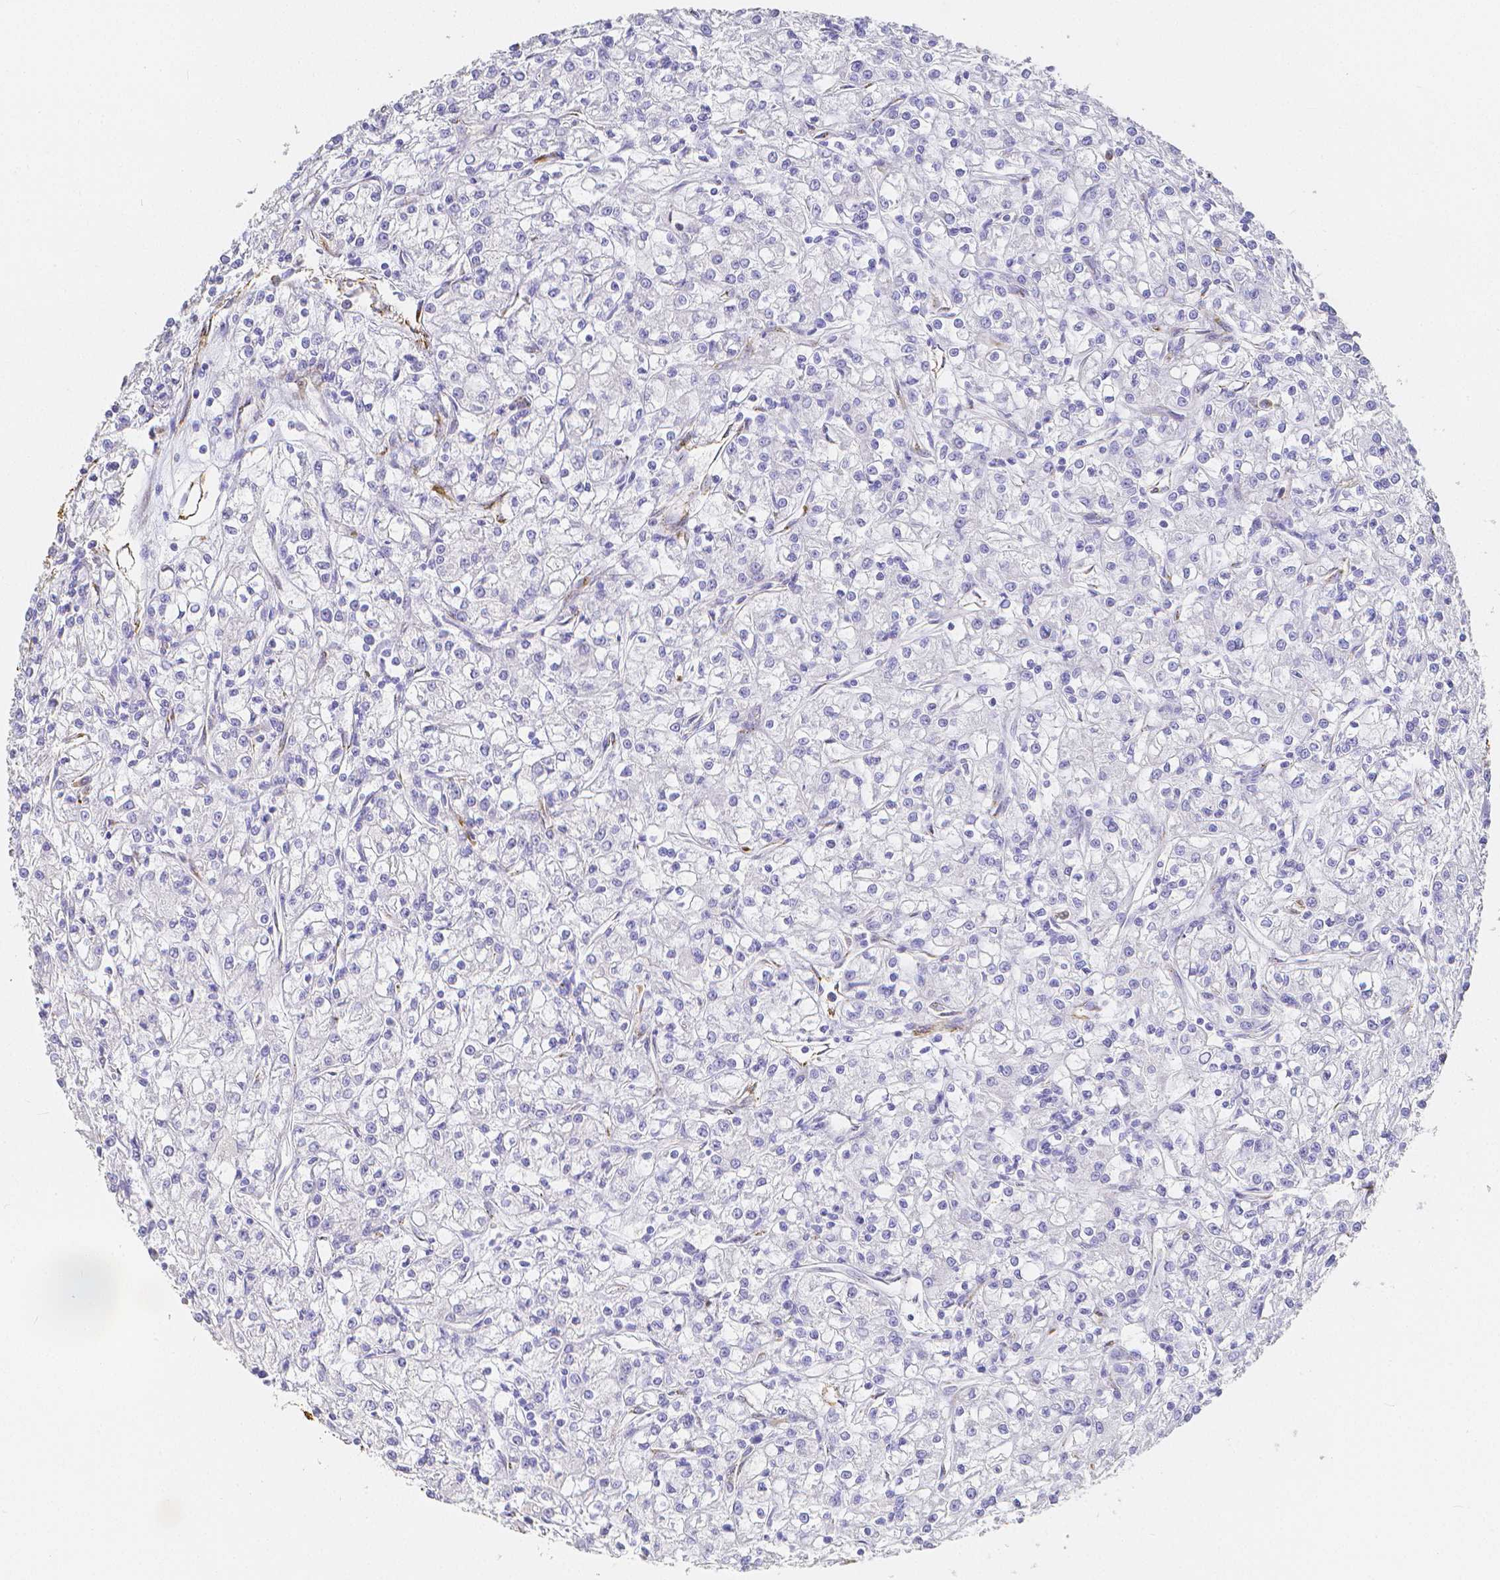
{"staining": {"intensity": "negative", "quantity": "none", "location": "none"}, "tissue": "renal cancer", "cell_type": "Tumor cells", "image_type": "cancer", "snomed": [{"axis": "morphology", "description": "Adenocarcinoma, NOS"}, {"axis": "topography", "description": "Kidney"}], "caption": "The histopathology image shows no staining of tumor cells in adenocarcinoma (renal).", "gene": "SMURF1", "patient": {"sex": "female", "age": 59}}